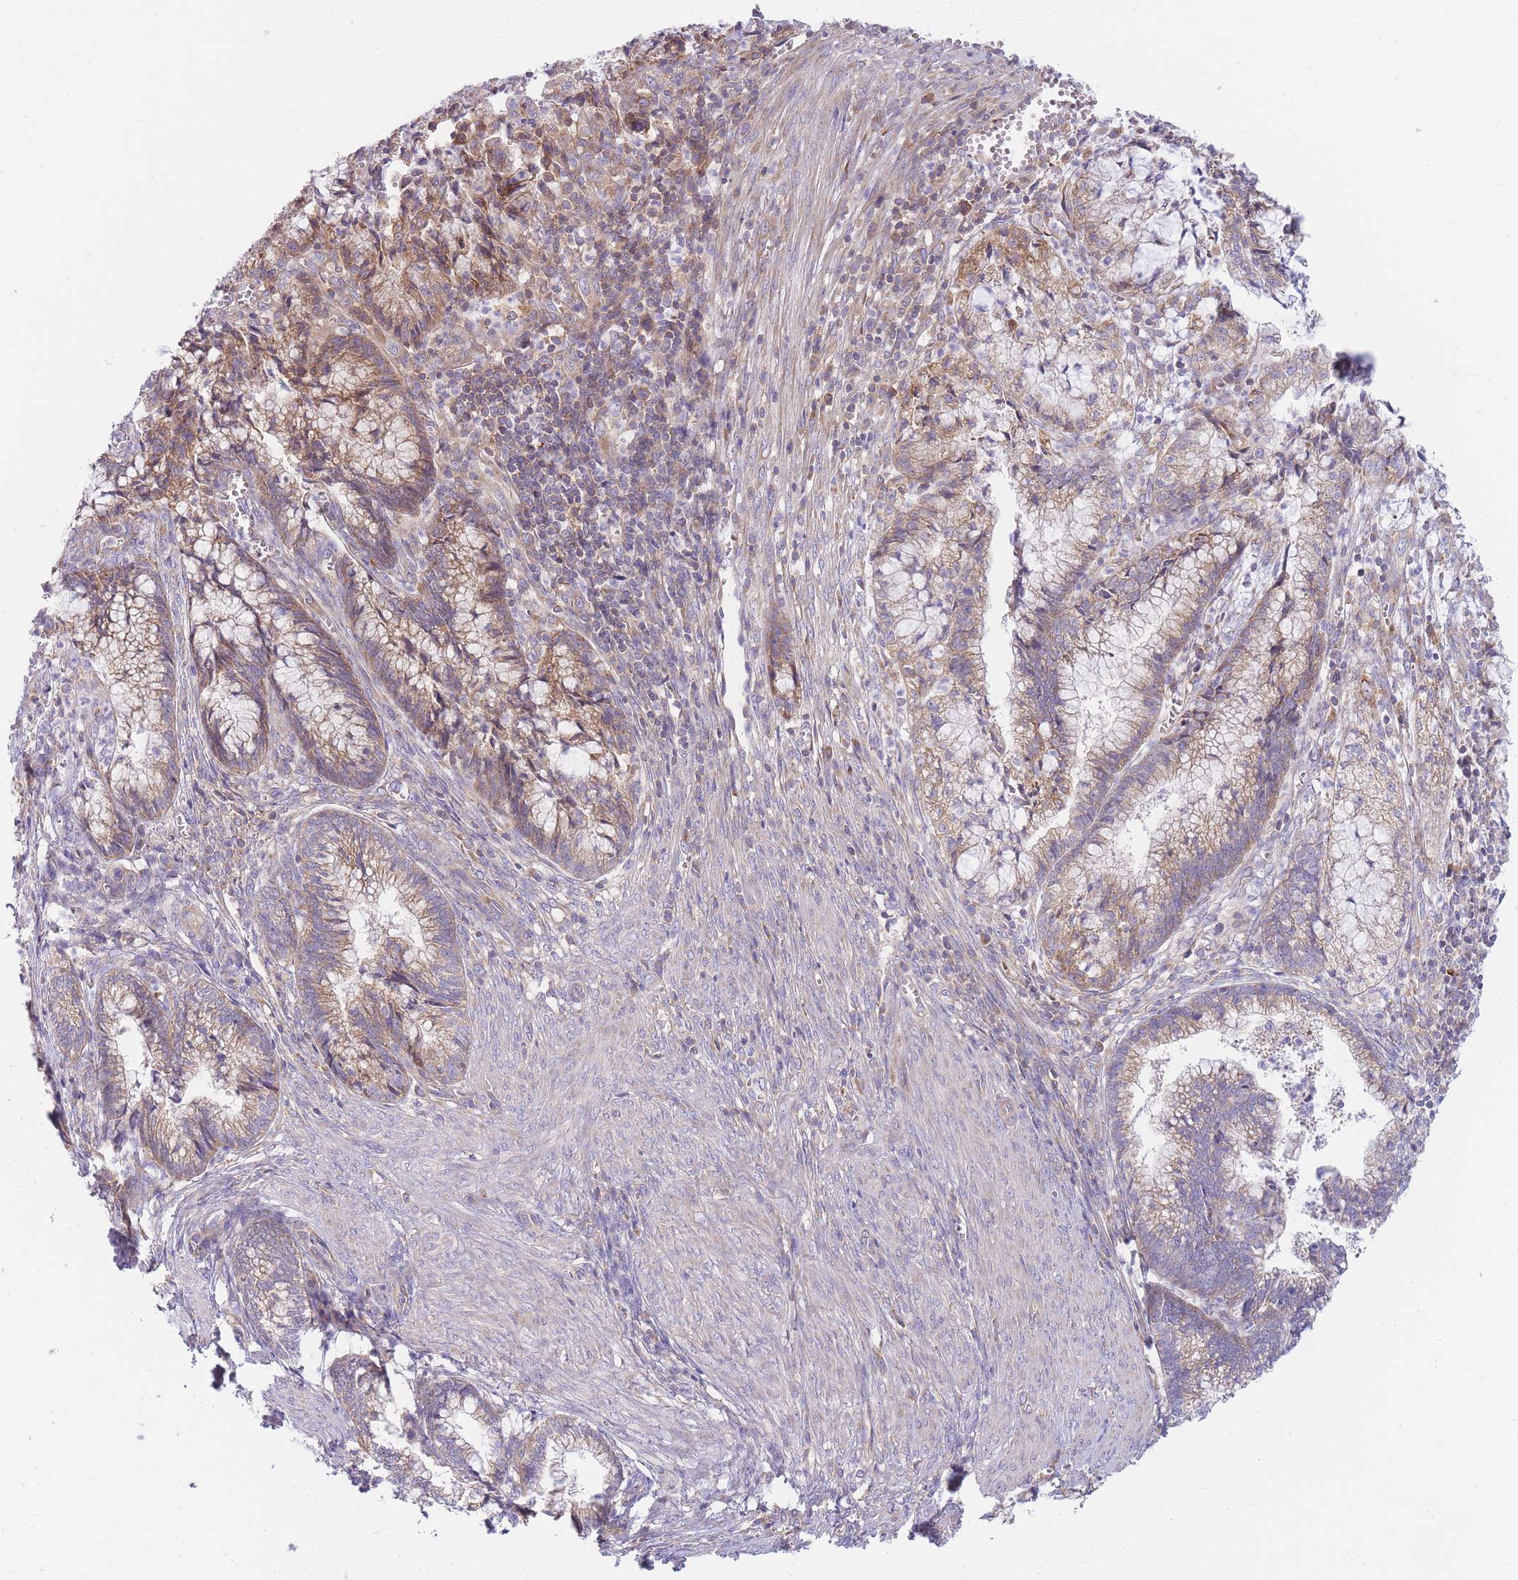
{"staining": {"intensity": "moderate", "quantity": "25%-75%", "location": "cytoplasmic/membranous"}, "tissue": "cervical cancer", "cell_type": "Tumor cells", "image_type": "cancer", "snomed": [{"axis": "morphology", "description": "Adenocarcinoma, NOS"}, {"axis": "topography", "description": "Cervix"}], "caption": "A medium amount of moderate cytoplasmic/membranous positivity is seen in approximately 25%-75% of tumor cells in cervical adenocarcinoma tissue.", "gene": "SH2B2", "patient": {"sex": "female", "age": 44}}